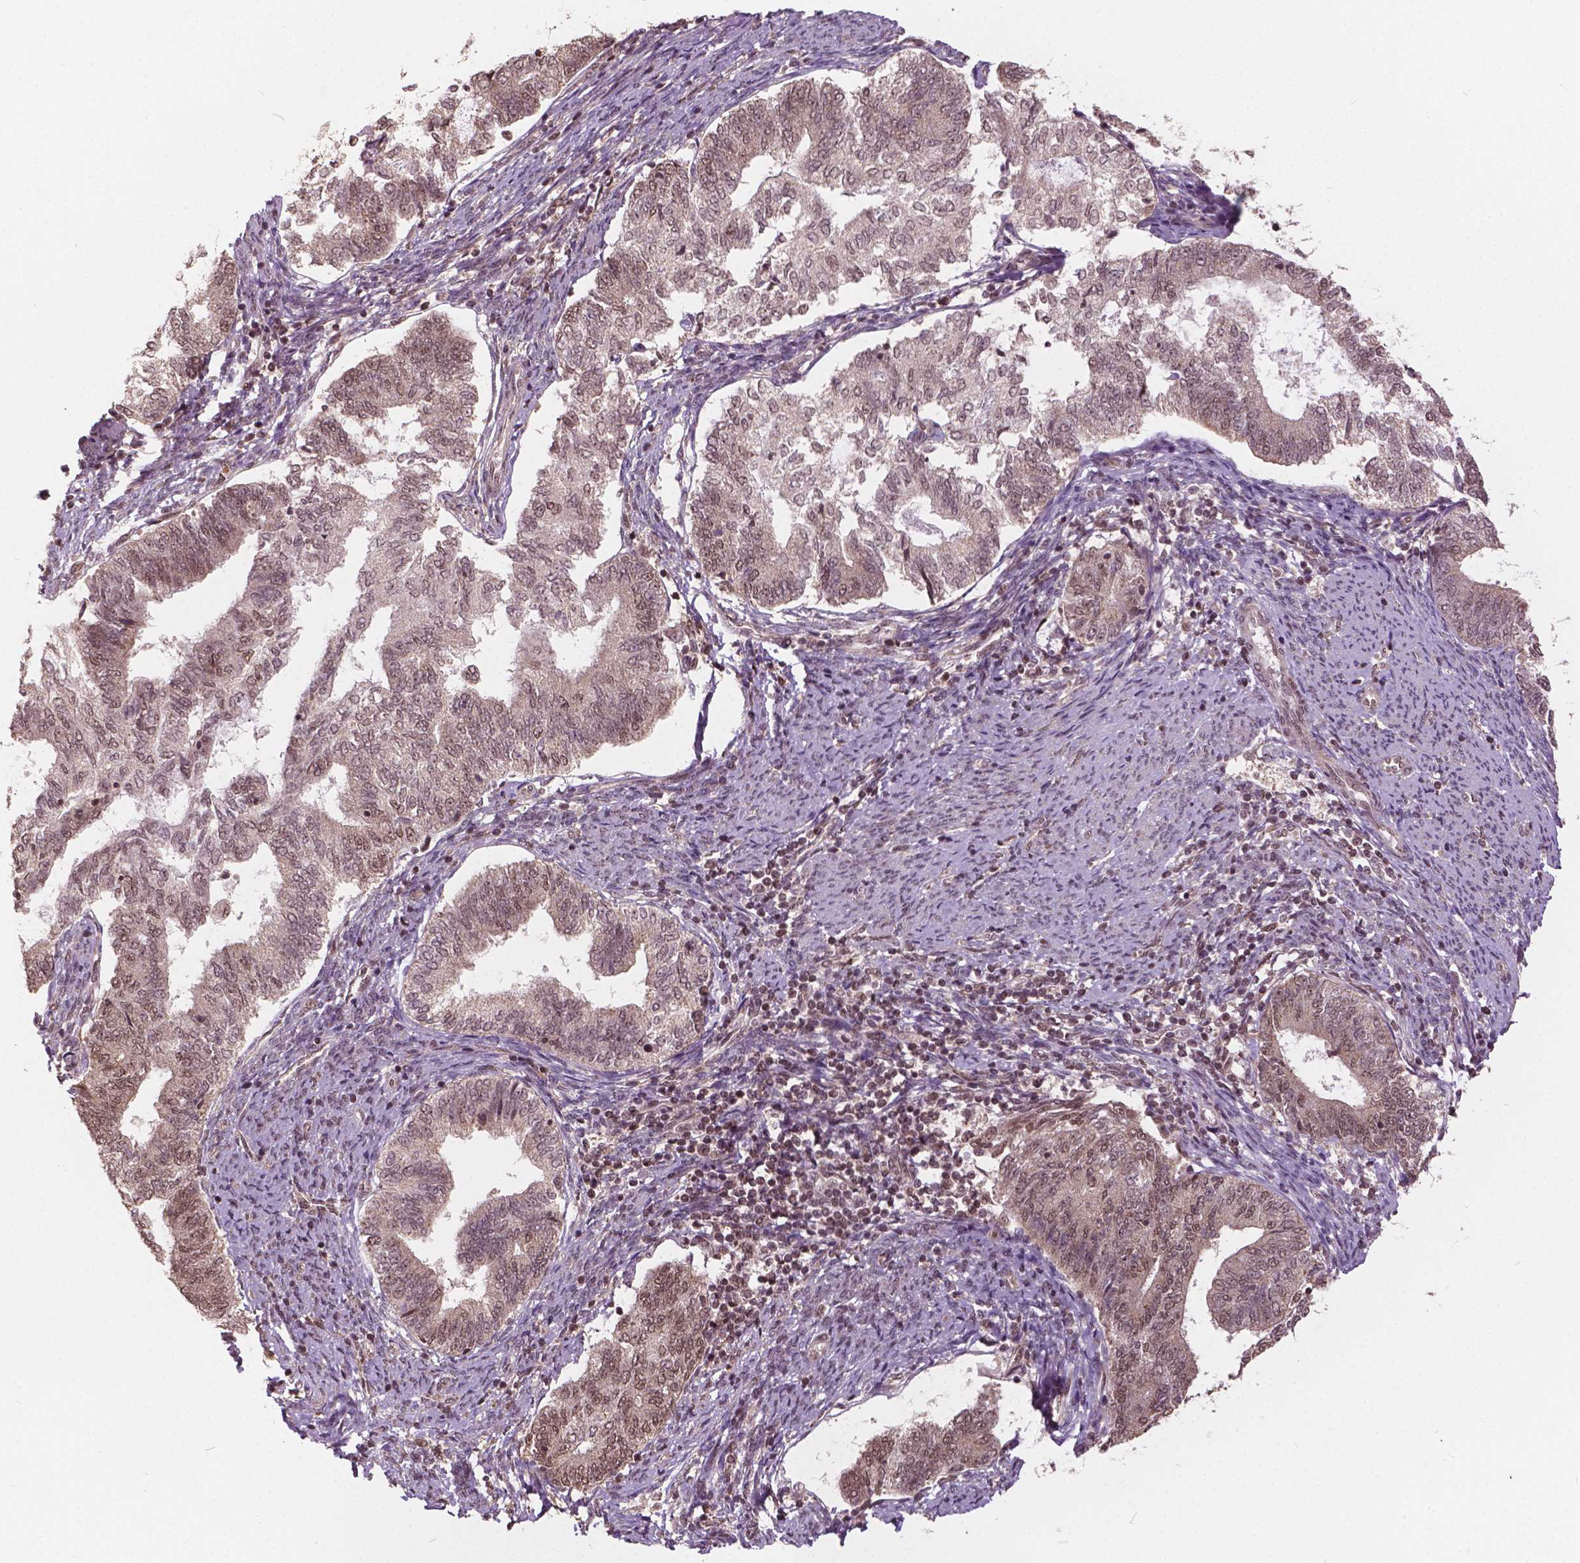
{"staining": {"intensity": "weak", "quantity": ">75%", "location": "cytoplasmic/membranous,nuclear"}, "tissue": "endometrial cancer", "cell_type": "Tumor cells", "image_type": "cancer", "snomed": [{"axis": "morphology", "description": "Adenocarcinoma, NOS"}, {"axis": "topography", "description": "Endometrium"}], "caption": "Tumor cells display low levels of weak cytoplasmic/membranous and nuclear positivity in approximately >75% of cells in human endometrial cancer (adenocarcinoma). (DAB (3,3'-diaminobenzidine) IHC, brown staining for protein, blue staining for nuclei).", "gene": "GPS2", "patient": {"sex": "female", "age": 65}}